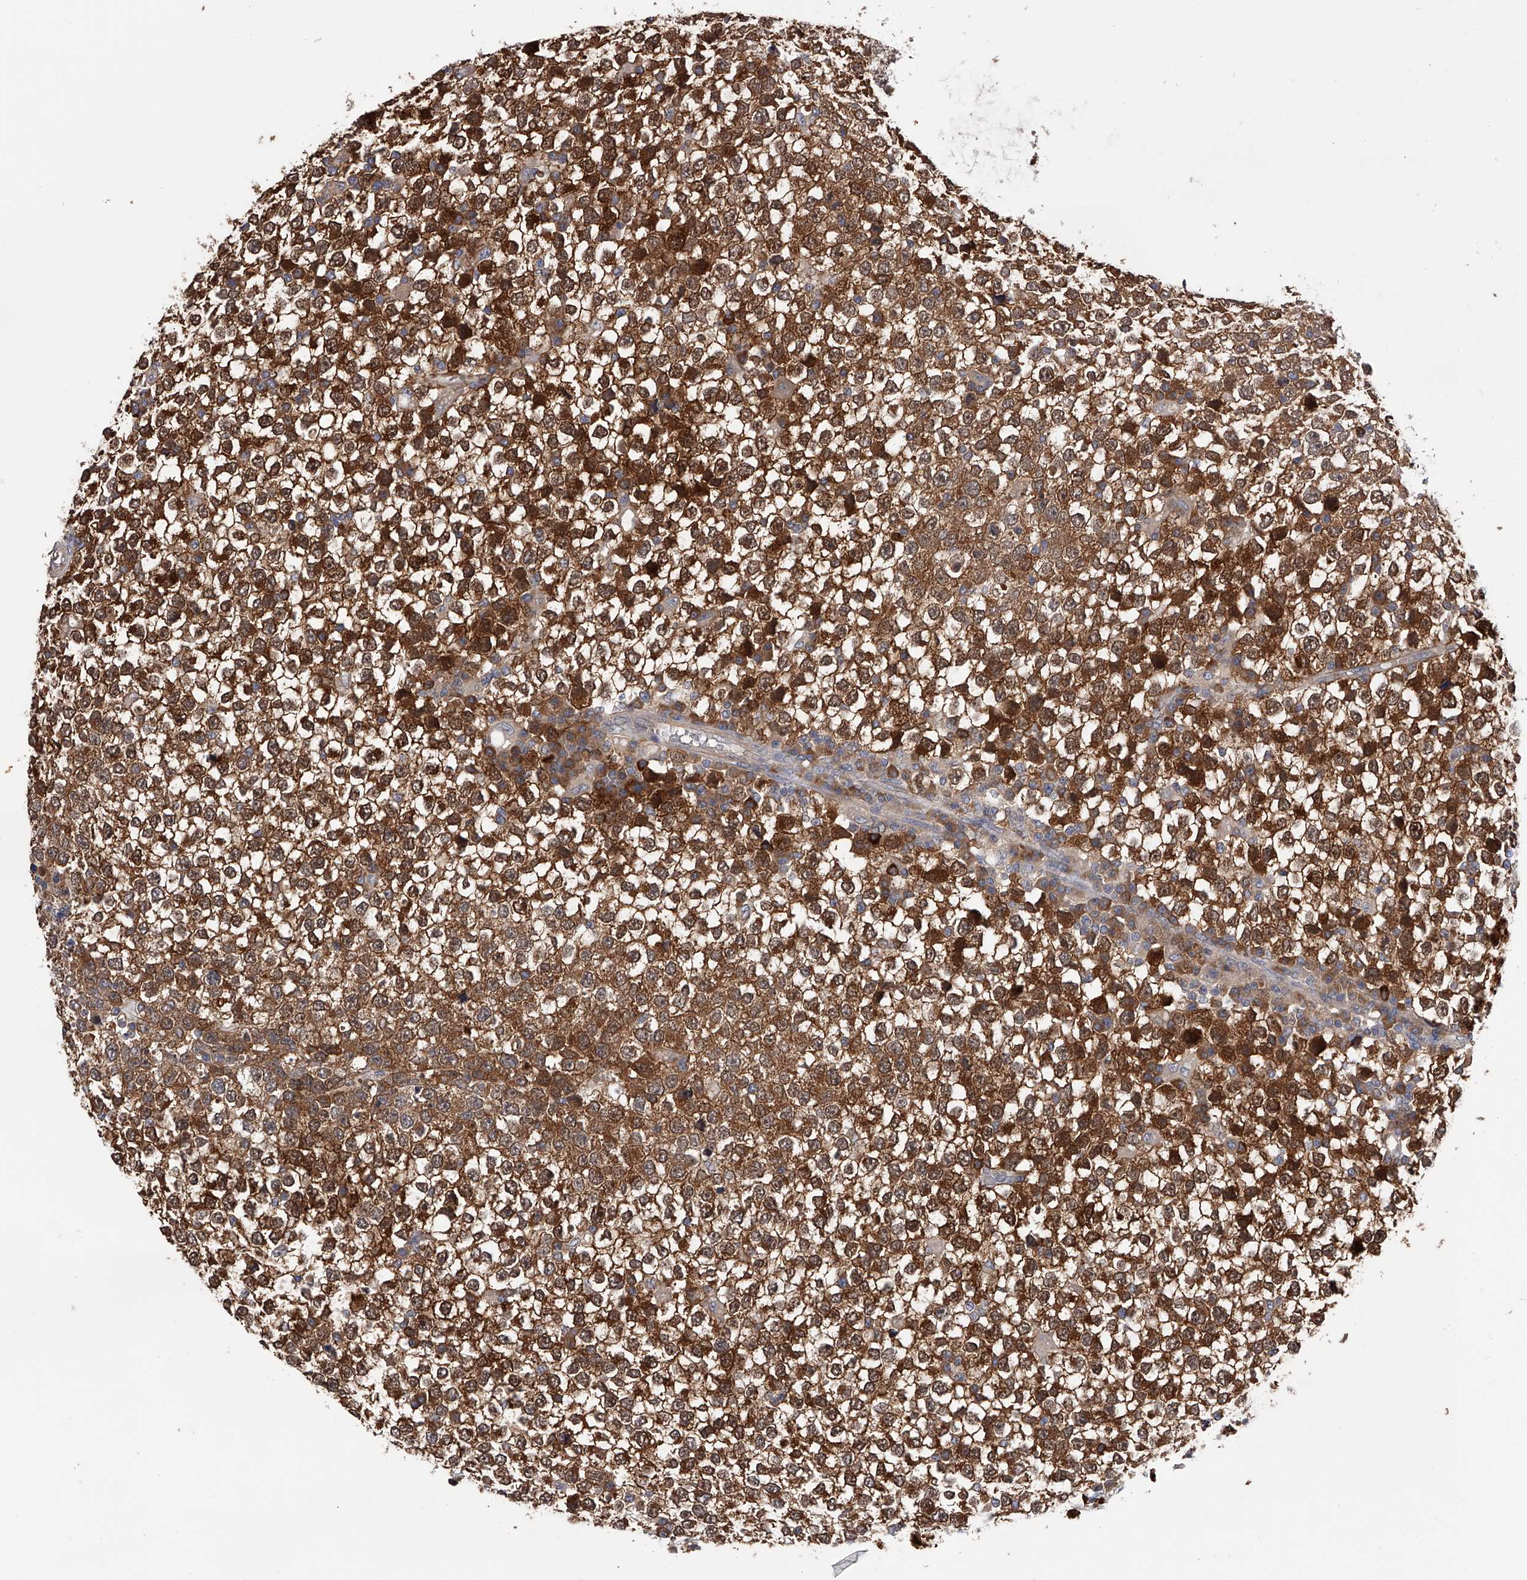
{"staining": {"intensity": "strong", "quantity": "25%-75%", "location": "cytoplasmic/membranous"}, "tissue": "testis cancer", "cell_type": "Tumor cells", "image_type": "cancer", "snomed": [{"axis": "morphology", "description": "Seminoma, NOS"}, {"axis": "topography", "description": "Testis"}], "caption": "High-power microscopy captured an IHC image of testis cancer (seminoma), revealing strong cytoplasmic/membranous staining in about 25%-75% of tumor cells.", "gene": "CFAP298", "patient": {"sex": "male", "age": 65}}